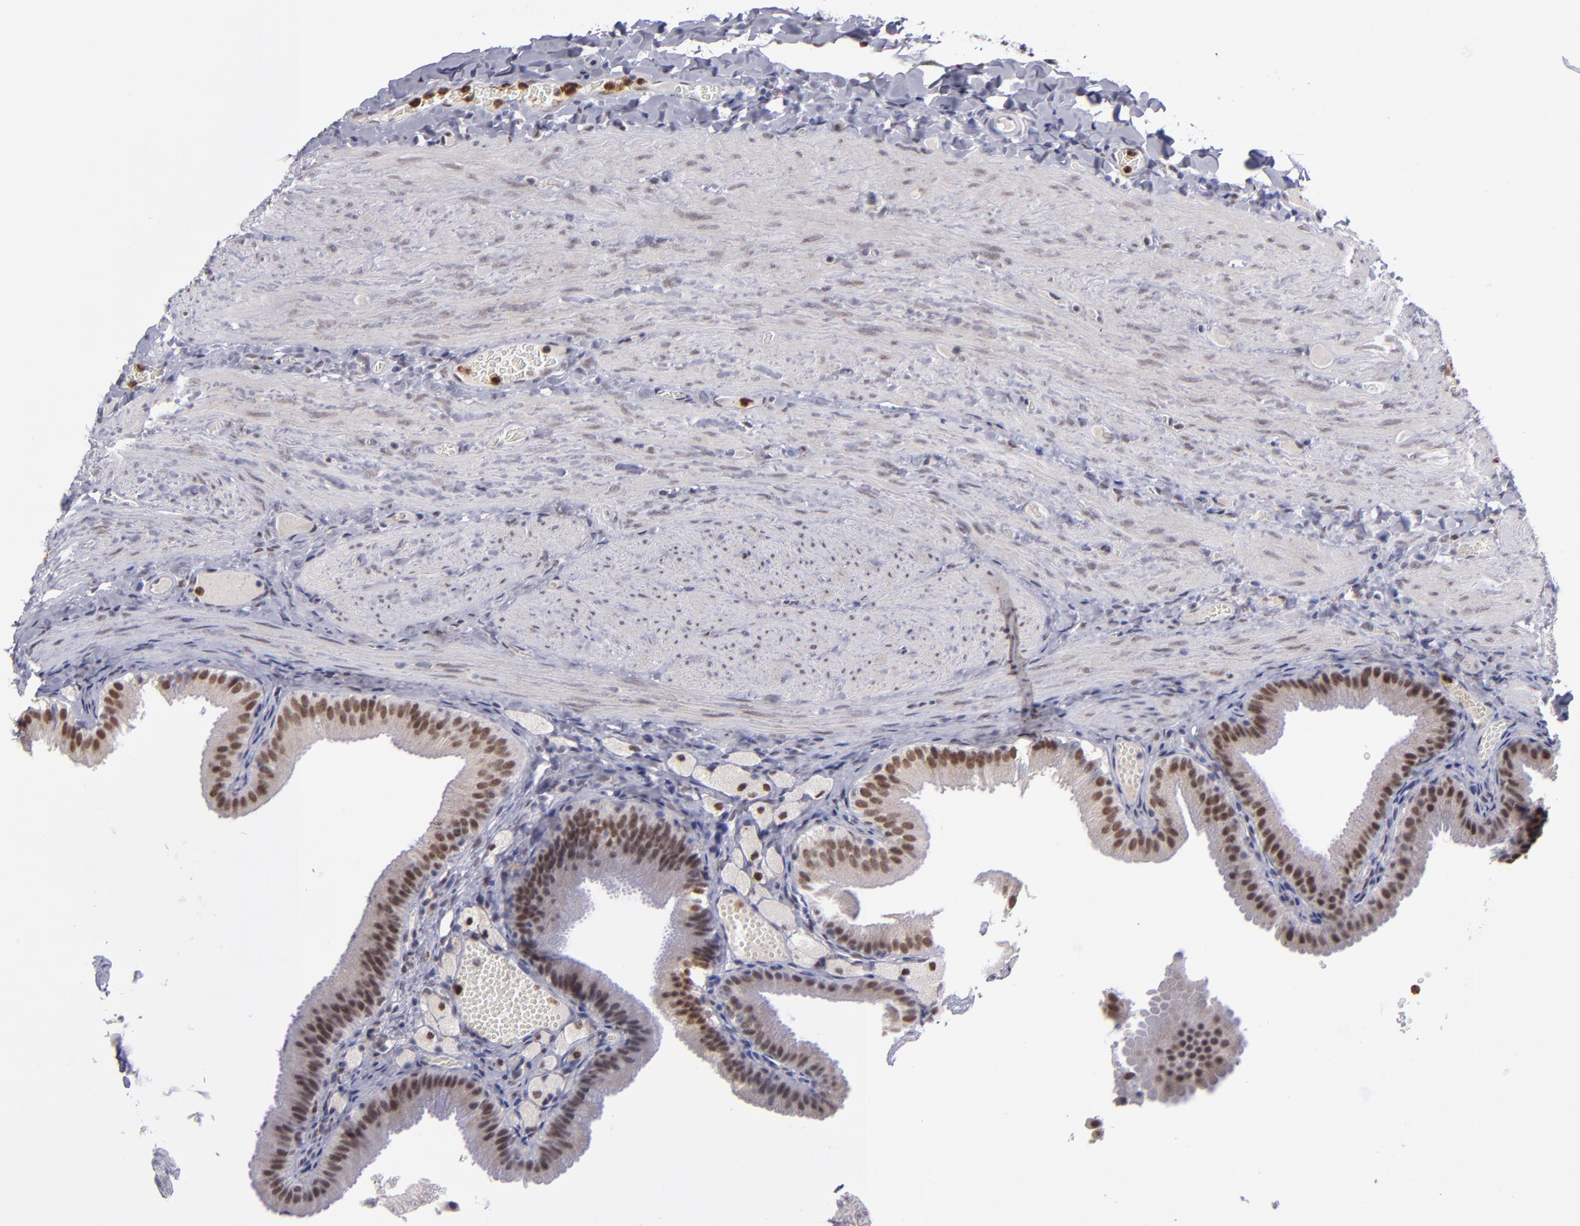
{"staining": {"intensity": "moderate", "quantity": ">75%", "location": "nuclear"}, "tissue": "gallbladder", "cell_type": "Glandular cells", "image_type": "normal", "snomed": [{"axis": "morphology", "description": "Normal tissue, NOS"}, {"axis": "topography", "description": "Gallbladder"}], "caption": "Gallbladder stained with DAB immunohistochemistry (IHC) reveals medium levels of moderate nuclear positivity in about >75% of glandular cells.", "gene": "RREB1", "patient": {"sex": "female", "age": 24}}